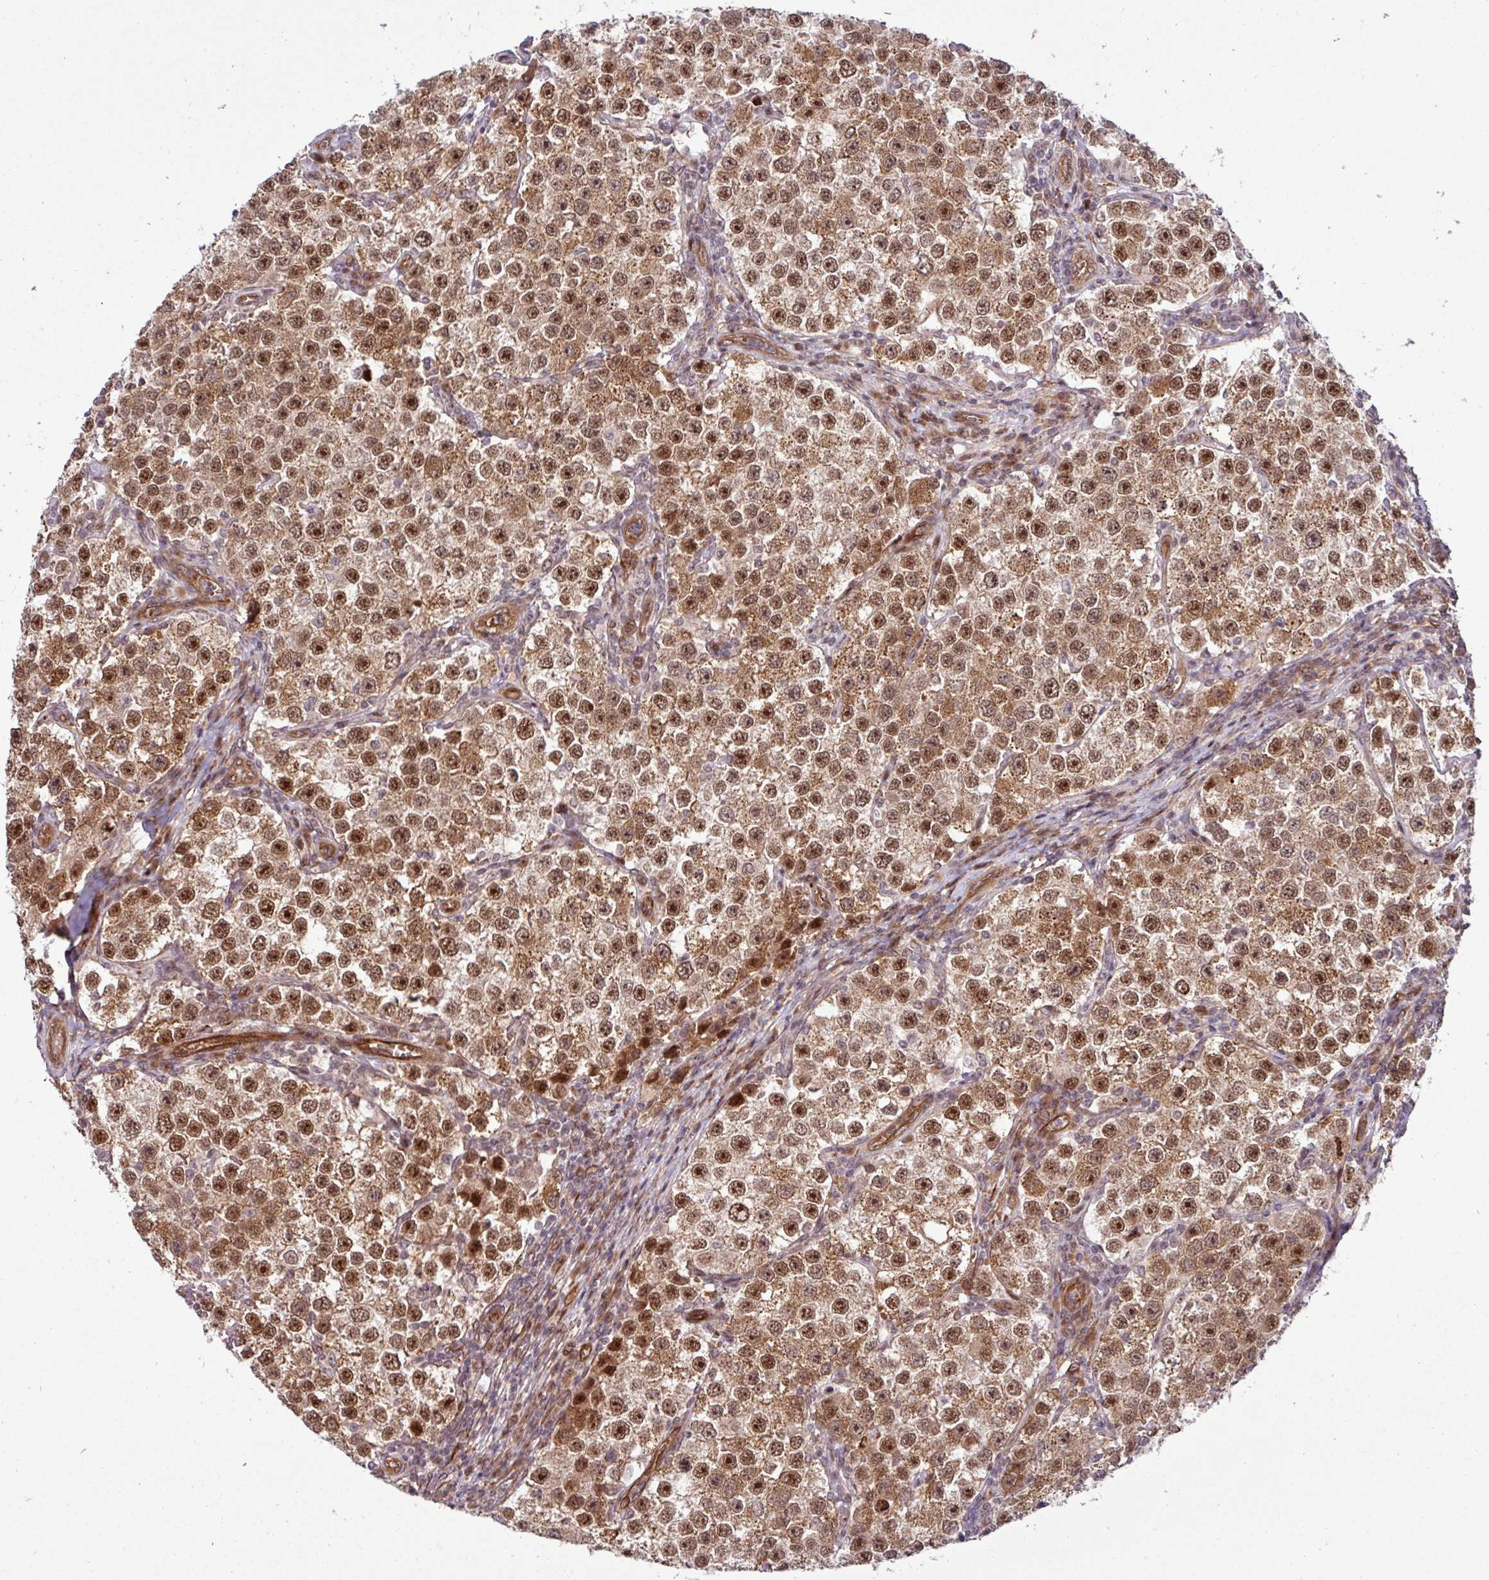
{"staining": {"intensity": "moderate", "quantity": ">75%", "location": "cytoplasmic/membranous,nuclear"}, "tissue": "testis cancer", "cell_type": "Tumor cells", "image_type": "cancer", "snomed": [{"axis": "morphology", "description": "Seminoma, NOS"}, {"axis": "topography", "description": "Testis"}], "caption": "Immunohistochemical staining of testis seminoma shows medium levels of moderate cytoplasmic/membranous and nuclear protein staining in about >75% of tumor cells.", "gene": "C7orf50", "patient": {"sex": "male", "age": 37}}